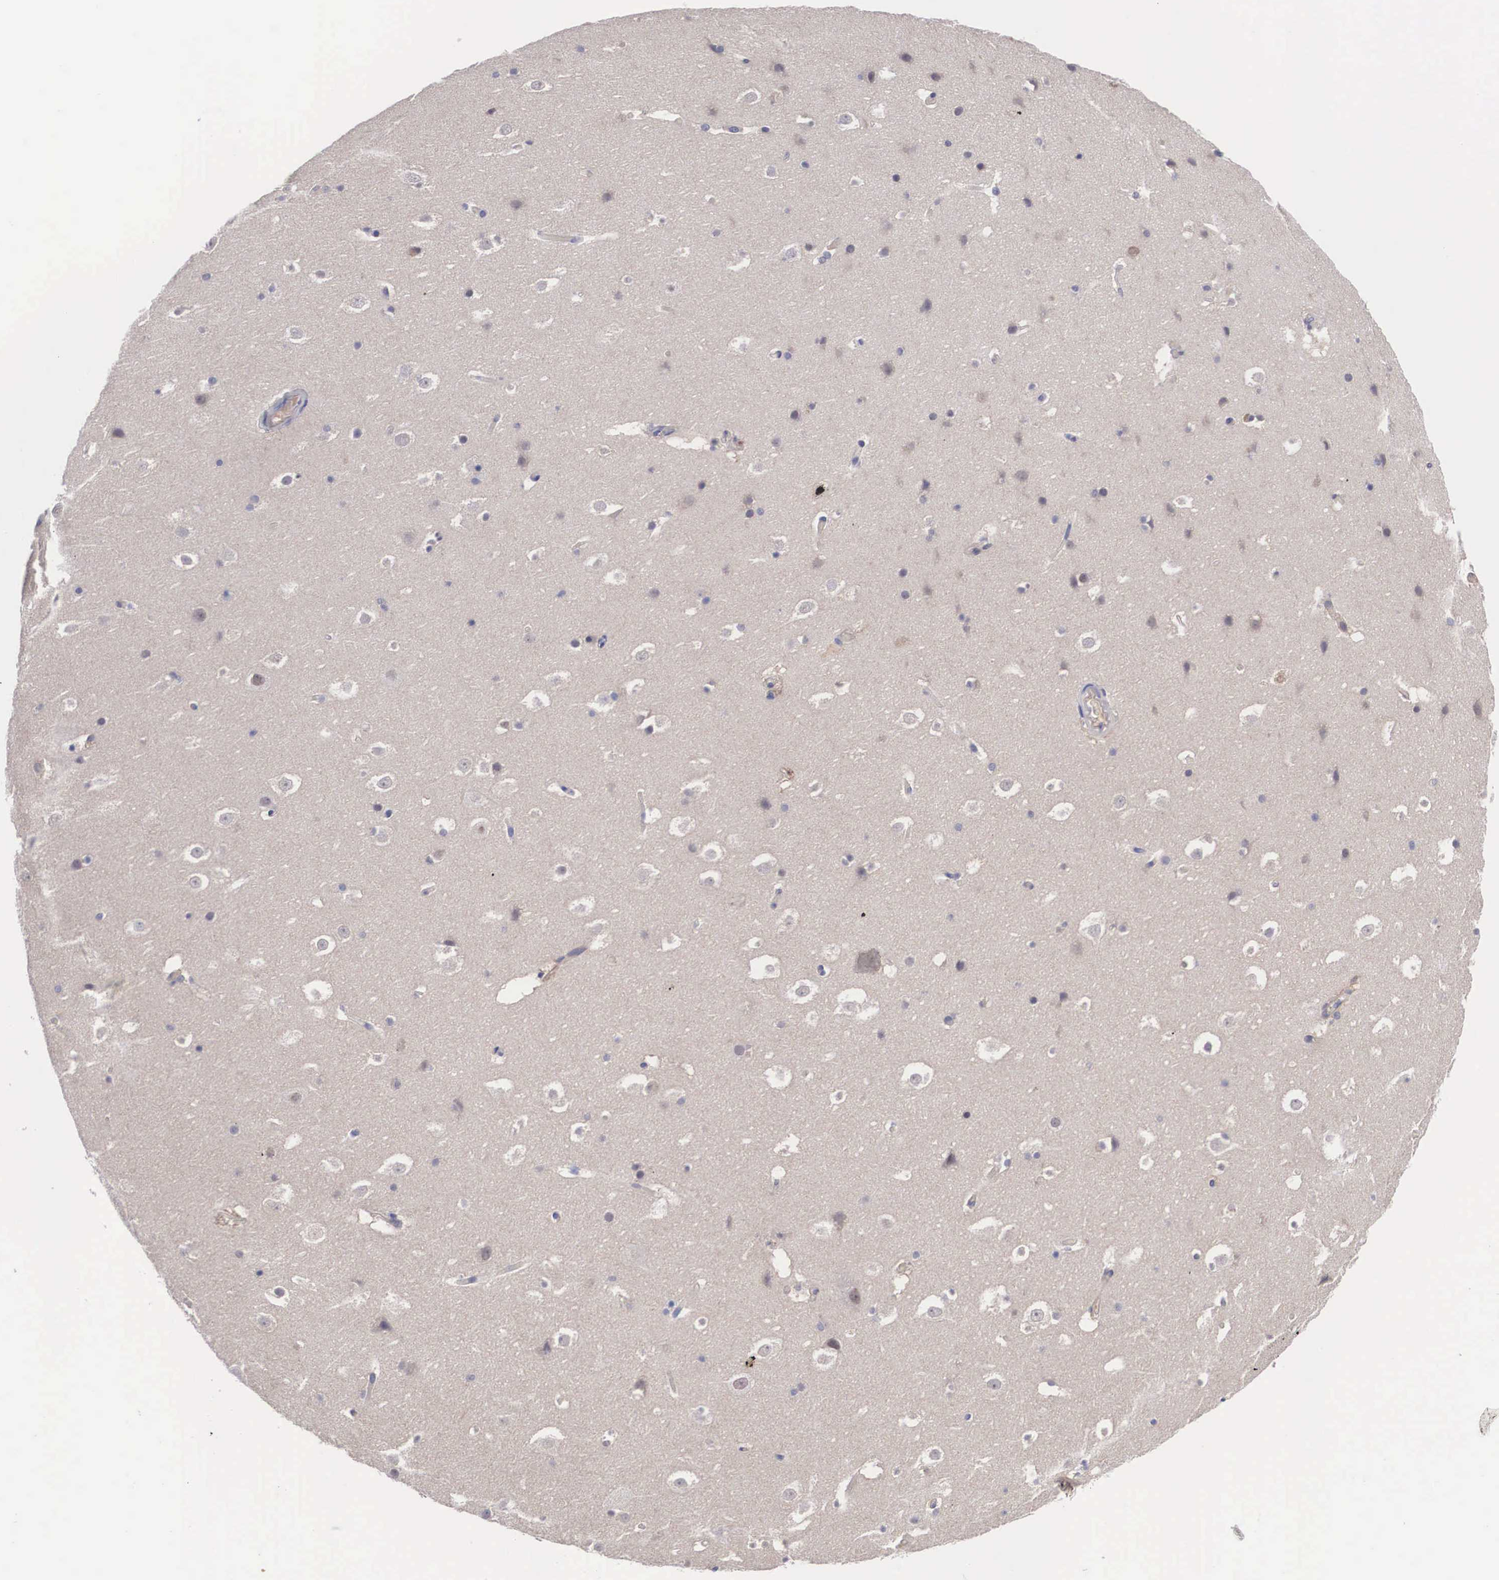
{"staining": {"intensity": "weak", "quantity": "<25%", "location": "cytoplasmic/membranous"}, "tissue": "hippocampus", "cell_type": "Glial cells", "image_type": "normal", "snomed": [{"axis": "morphology", "description": "Normal tissue, NOS"}, {"axis": "topography", "description": "Hippocampus"}], "caption": "Immunohistochemical staining of unremarkable hippocampus reveals no significant positivity in glial cells. (Stains: DAB (3,3'-diaminobenzidine) IHC with hematoxylin counter stain, Microscopy: brightfield microscopy at high magnification).", "gene": "ABHD4", "patient": {"sex": "male", "age": 45}}